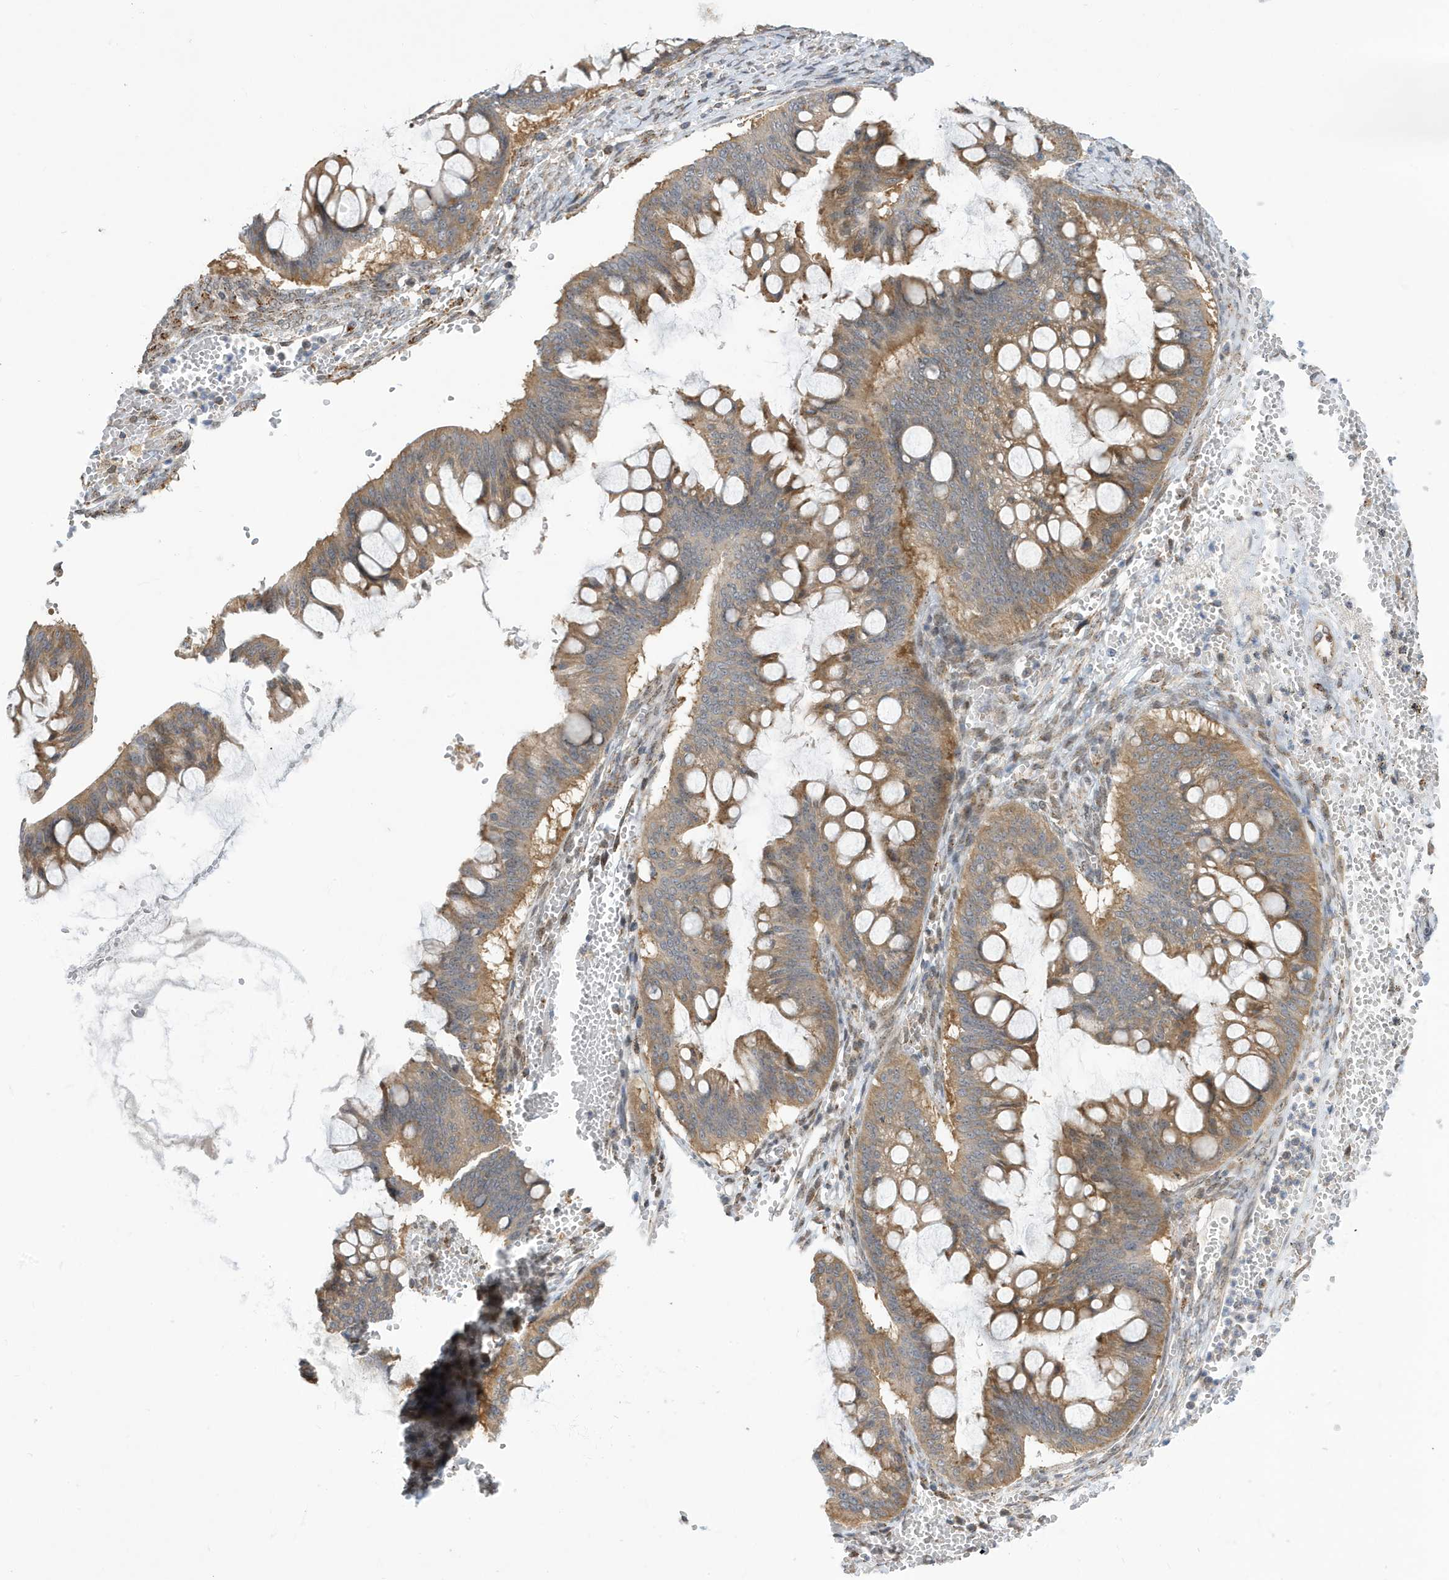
{"staining": {"intensity": "moderate", "quantity": ">75%", "location": "cytoplasmic/membranous"}, "tissue": "ovarian cancer", "cell_type": "Tumor cells", "image_type": "cancer", "snomed": [{"axis": "morphology", "description": "Cystadenocarcinoma, mucinous, NOS"}, {"axis": "topography", "description": "Ovary"}], "caption": "High-power microscopy captured an immunohistochemistry histopathology image of mucinous cystadenocarcinoma (ovarian), revealing moderate cytoplasmic/membranous positivity in about >75% of tumor cells.", "gene": "ZNF507", "patient": {"sex": "female", "age": 73}}